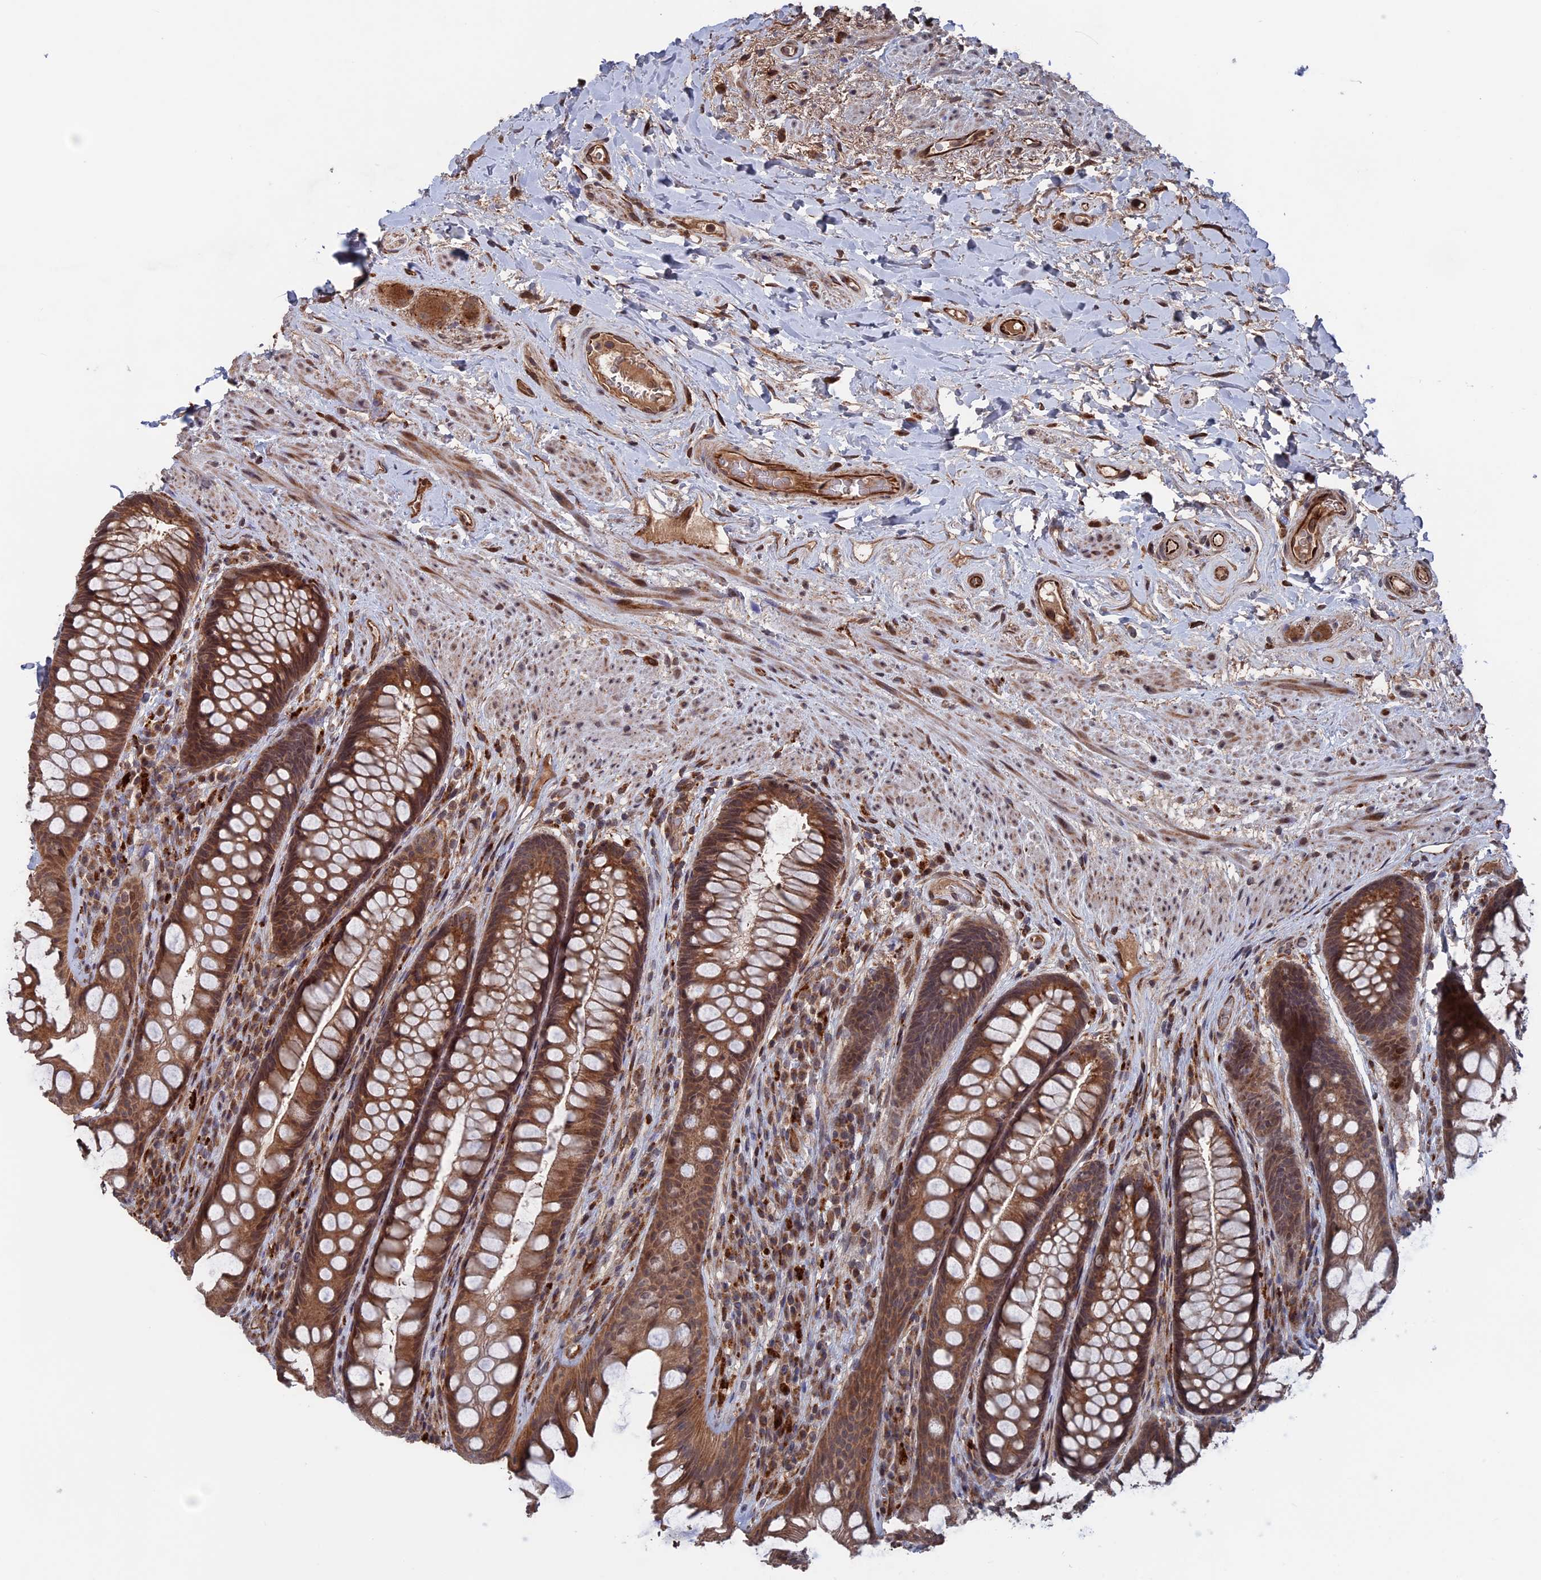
{"staining": {"intensity": "moderate", "quantity": ">75%", "location": "cytoplasmic/membranous"}, "tissue": "rectum", "cell_type": "Glandular cells", "image_type": "normal", "snomed": [{"axis": "morphology", "description": "Normal tissue, NOS"}, {"axis": "topography", "description": "Rectum"}], "caption": "Protein analysis of unremarkable rectum exhibits moderate cytoplasmic/membranous expression in approximately >75% of glandular cells. (Stains: DAB in brown, nuclei in blue, Microscopy: brightfield microscopy at high magnification).", "gene": "PLA2G15", "patient": {"sex": "male", "age": 74}}